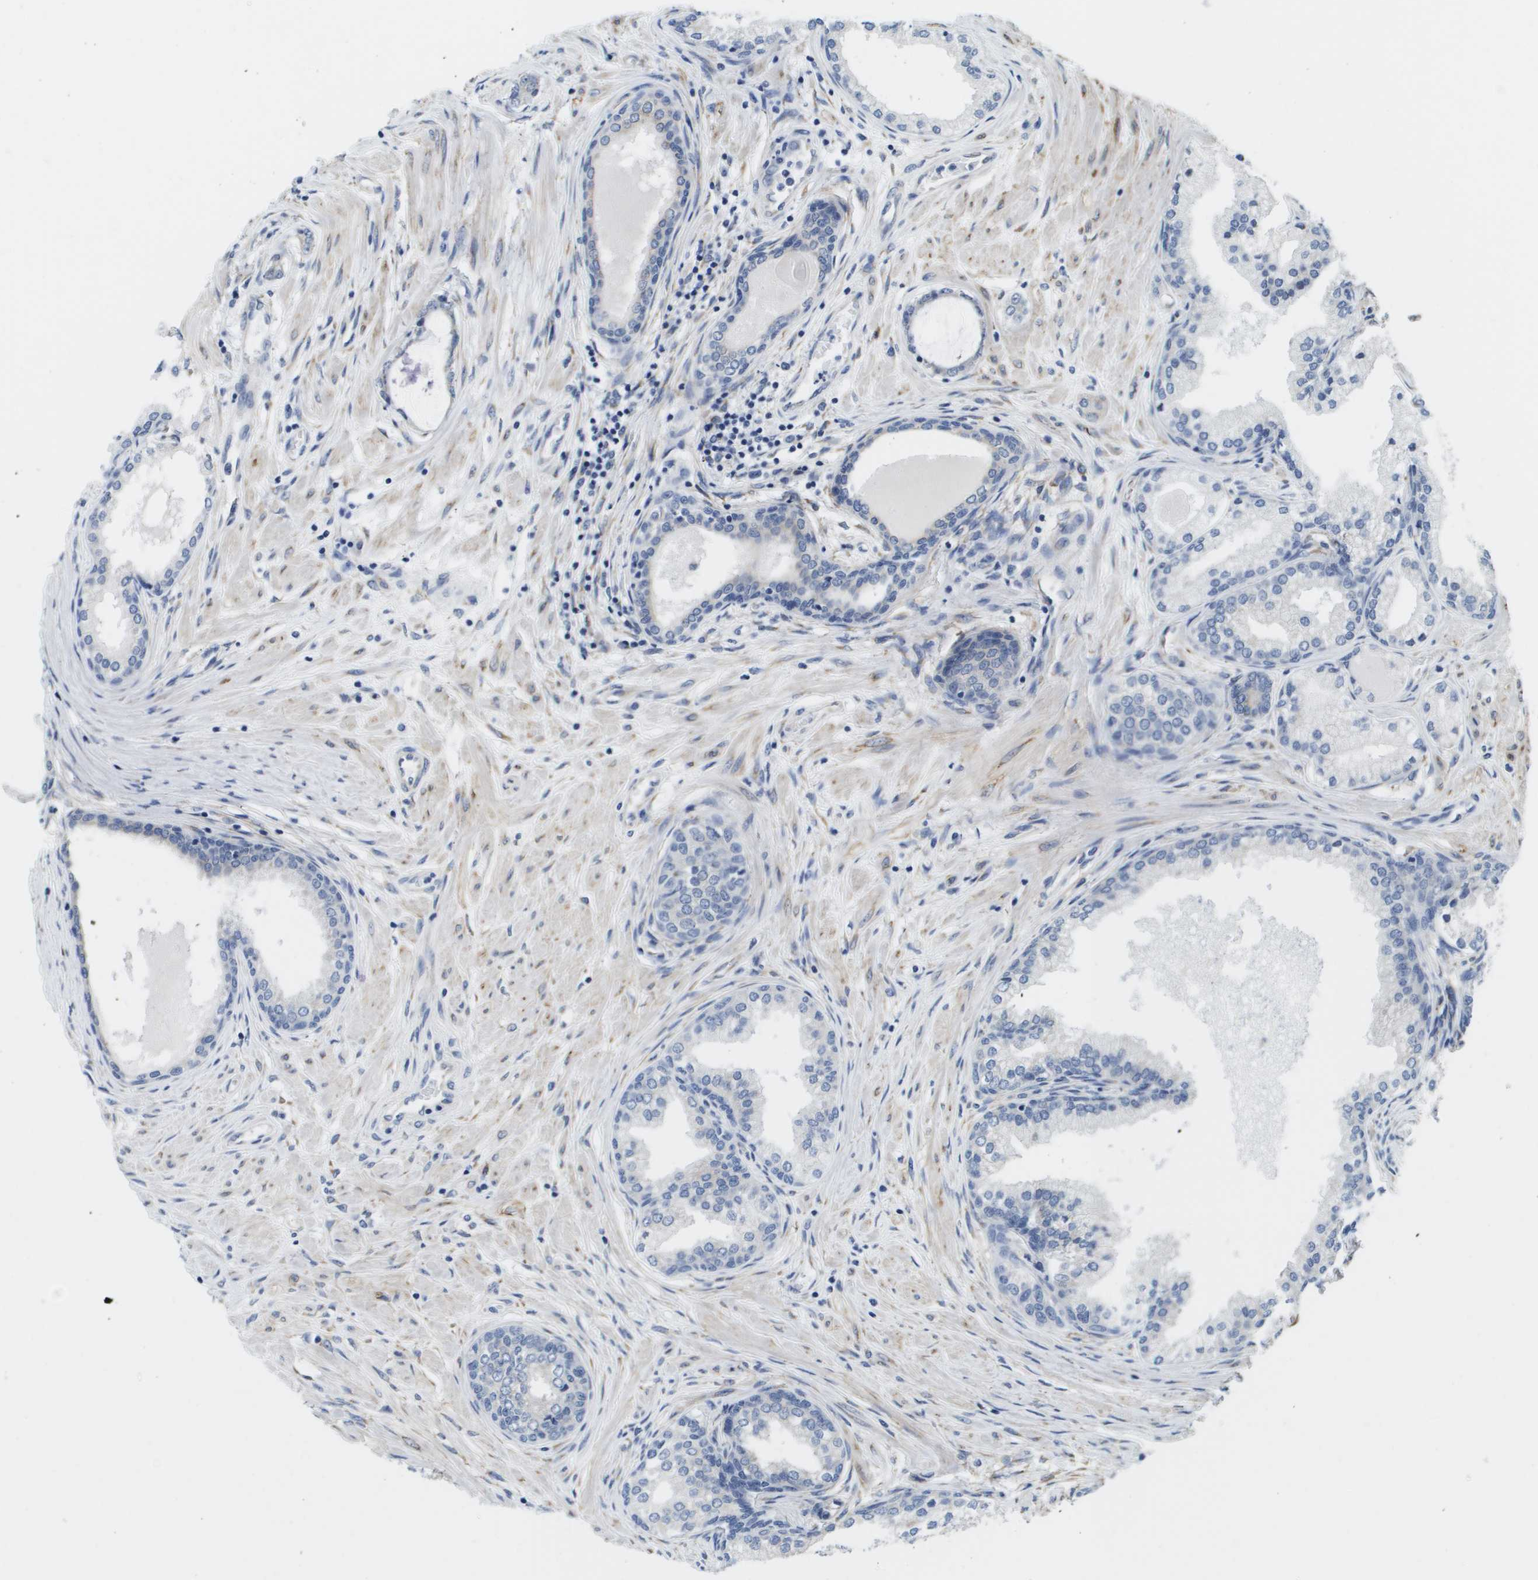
{"staining": {"intensity": "negative", "quantity": "none", "location": "none"}, "tissue": "prostate cancer", "cell_type": "Tumor cells", "image_type": "cancer", "snomed": [{"axis": "morphology", "description": "Adenocarcinoma, Low grade"}, {"axis": "topography", "description": "Prostate"}], "caption": "Tumor cells show no significant positivity in prostate cancer (low-grade adenocarcinoma).", "gene": "ST3GAL2", "patient": {"sex": "male", "age": 63}}